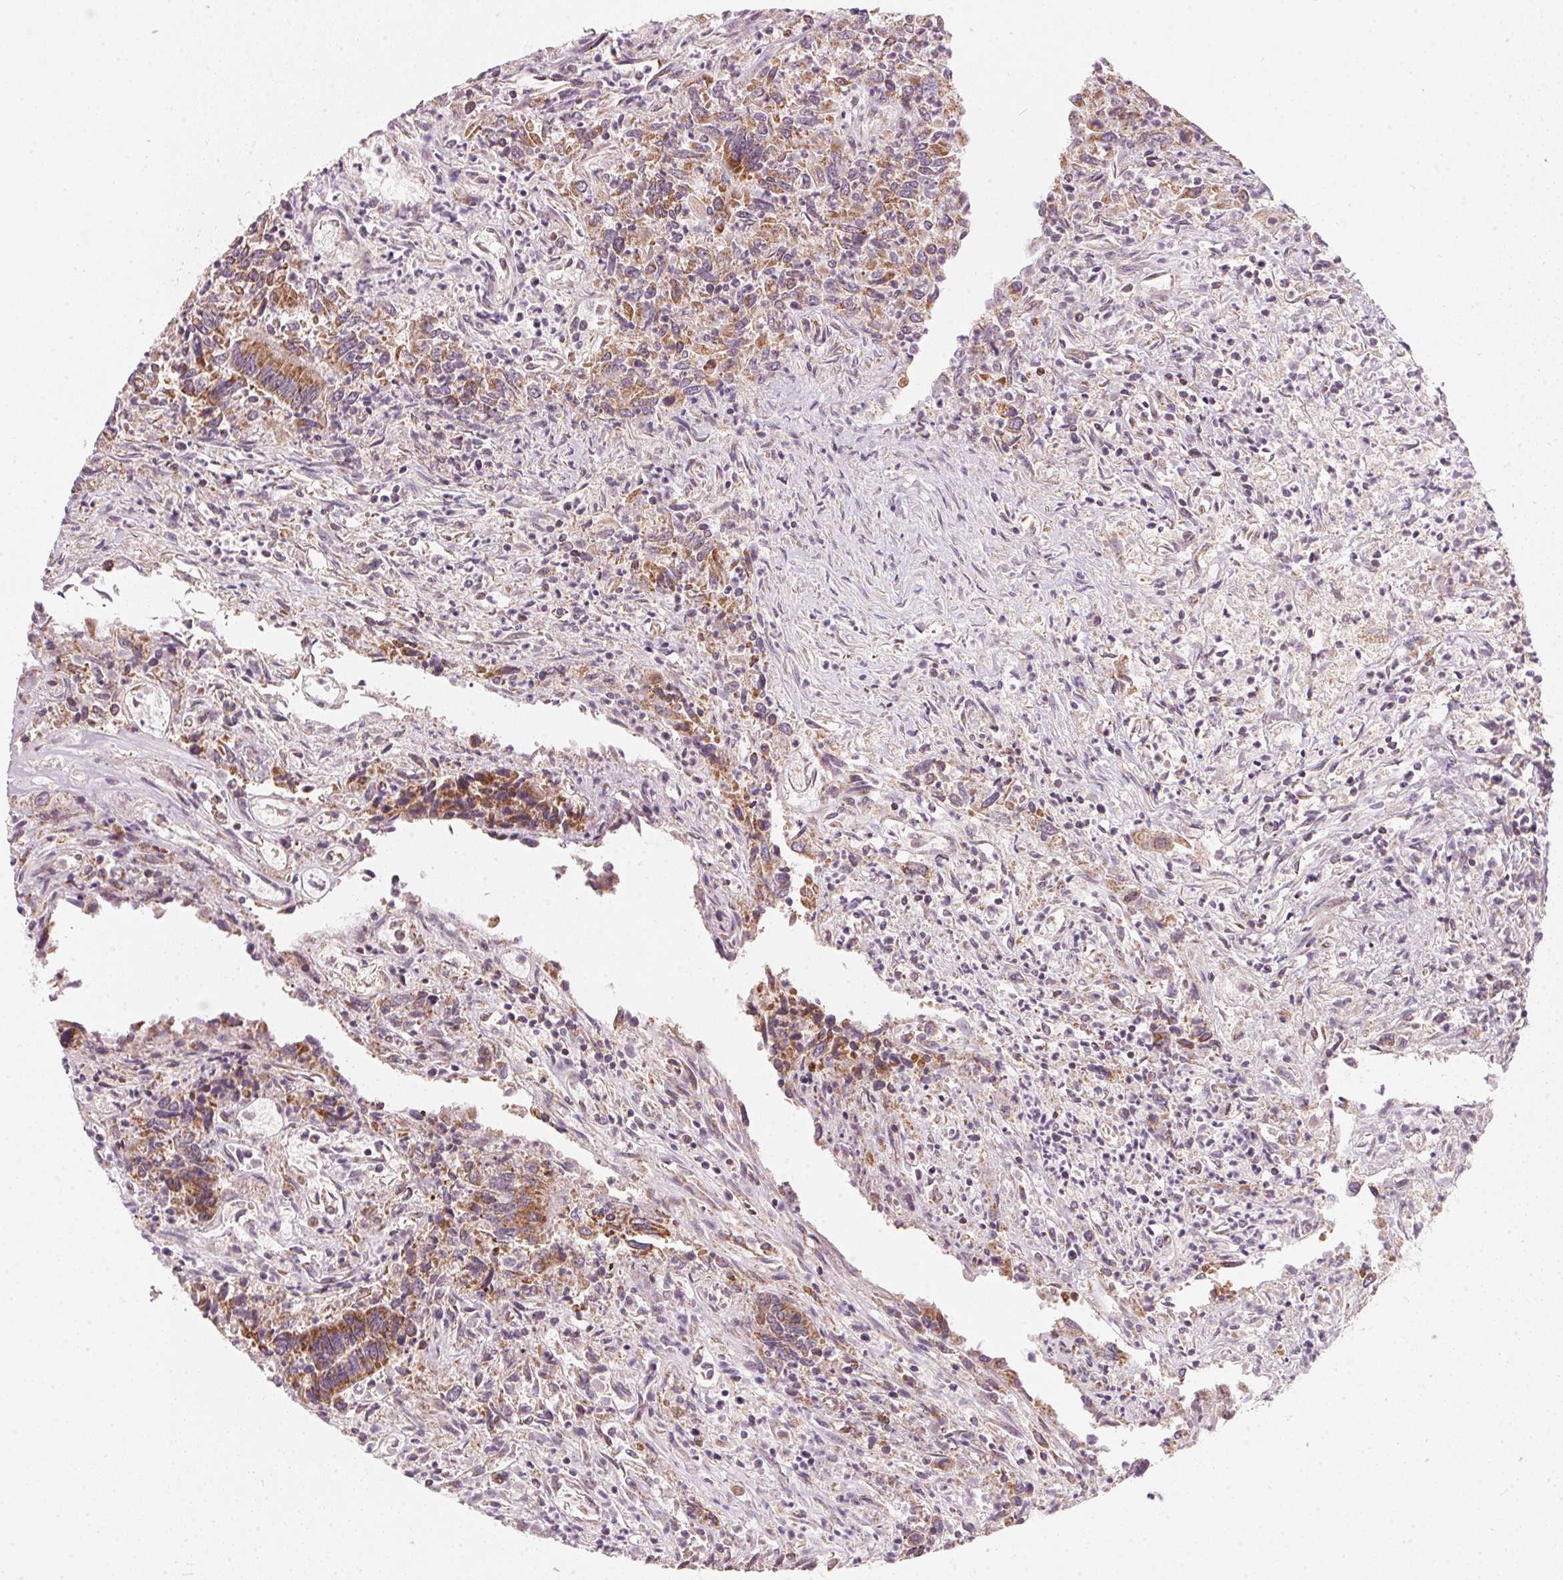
{"staining": {"intensity": "moderate", "quantity": ">75%", "location": "cytoplasmic/membranous"}, "tissue": "colorectal cancer", "cell_type": "Tumor cells", "image_type": "cancer", "snomed": [{"axis": "morphology", "description": "Adenocarcinoma, NOS"}, {"axis": "topography", "description": "Colon"}], "caption": "High-magnification brightfield microscopy of colorectal cancer (adenocarcinoma) stained with DAB (brown) and counterstained with hematoxylin (blue). tumor cells exhibit moderate cytoplasmic/membranous expression is seen in approximately>75% of cells. (DAB (3,3'-diaminobenzidine) = brown stain, brightfield microscopy at high magnification).", "gene": "COQ7", "patient": {"sex": "female", "age": 67}}